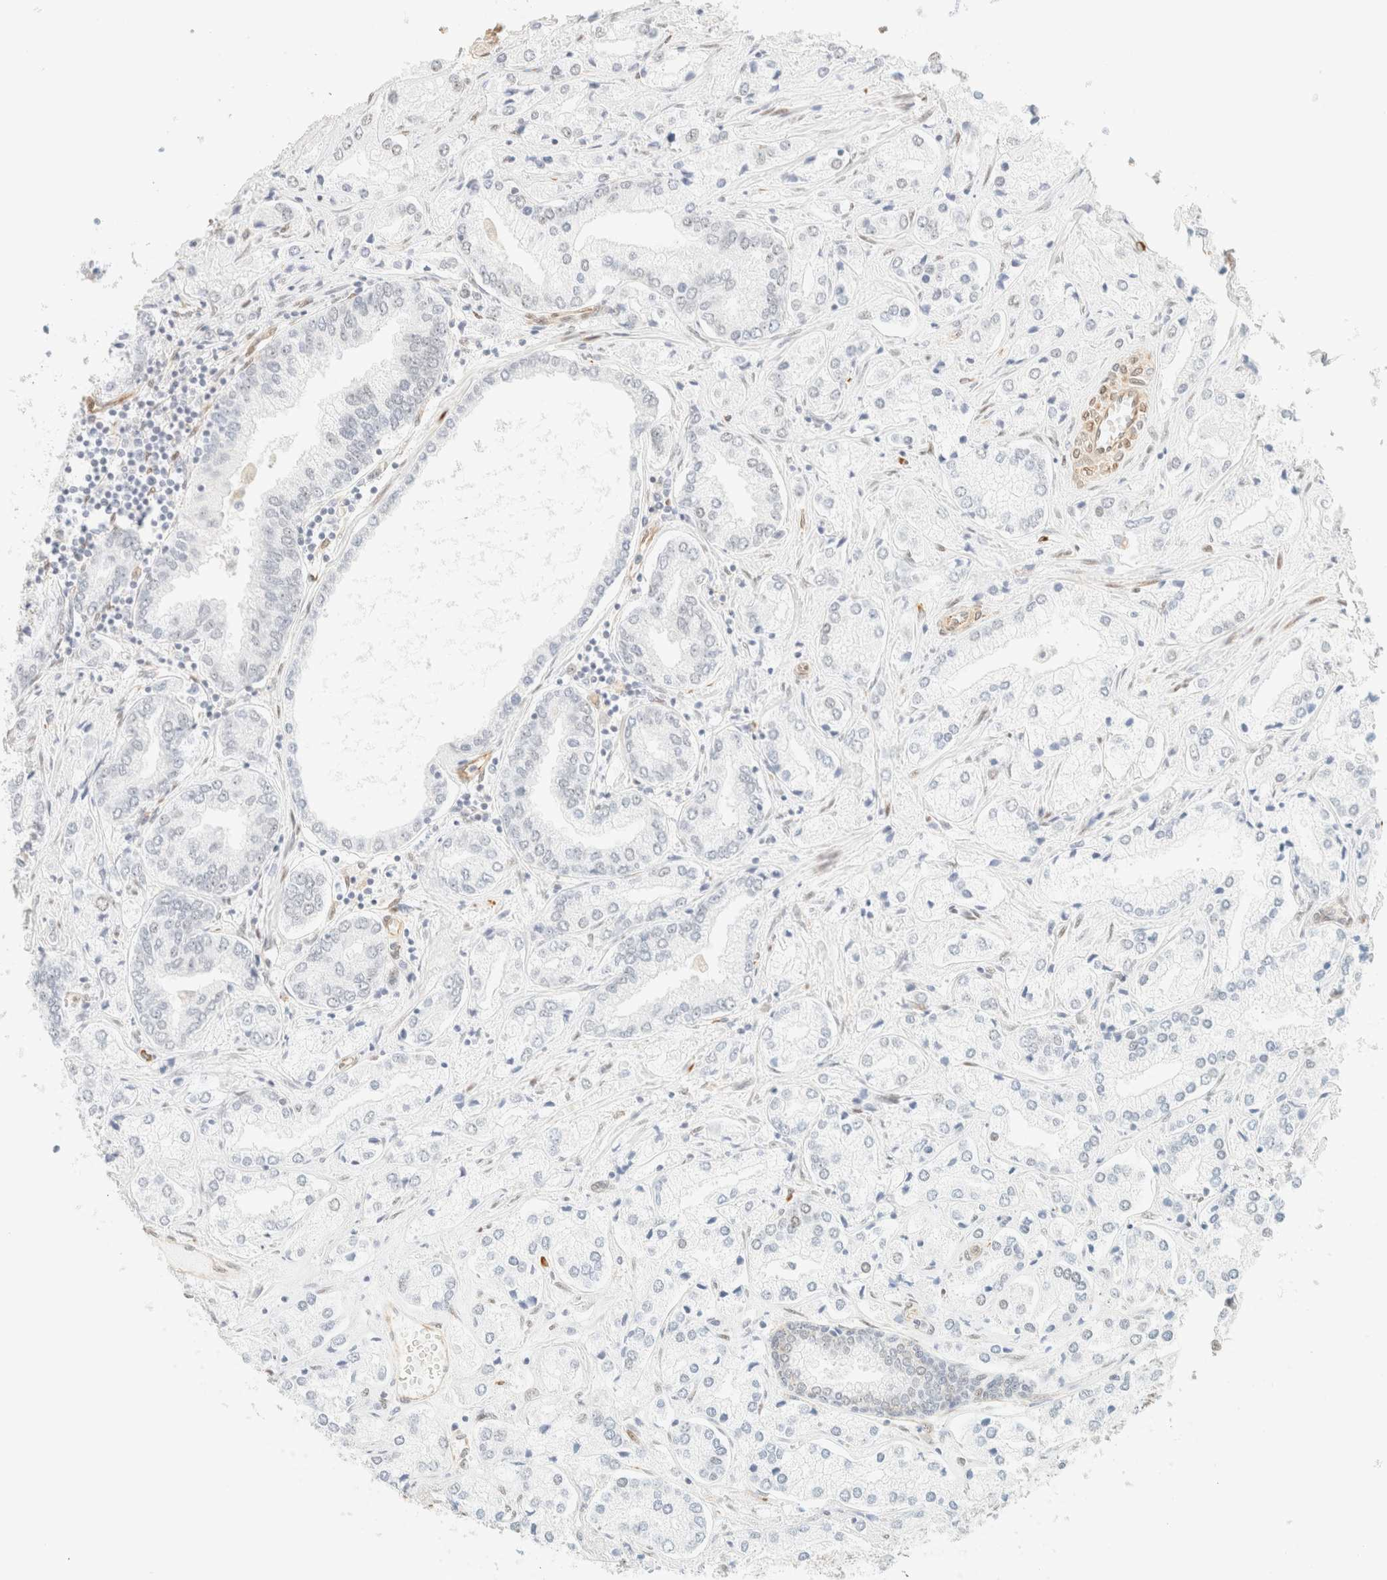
{"staining": {"intensity": "negative", "quantity": "none", "location": "none"}, "tissue": "prostate cancer", "cell_type": "Tumor cells", "image_type": "cancer", "snomed": [{"axis": "morphology", "description": "Adenocarcinoma, High grade"}, {"axis": "topography", "description": "Prostate"}], "caption": "This image is of prostate cancer (adenocarcinoma (high-grade)) stained with IHC to label a protein in brown with the nuclei are counter-stained blue. There is no positivity in tumor cells. (Stains: DAB immunohistochemistry (IHC) with hematoxylin counter stain, Microscopy: brightfield microscopy at high magnification).", "gene": "ZSCAN18", "patient": {"sex": "male", "age": 66}}